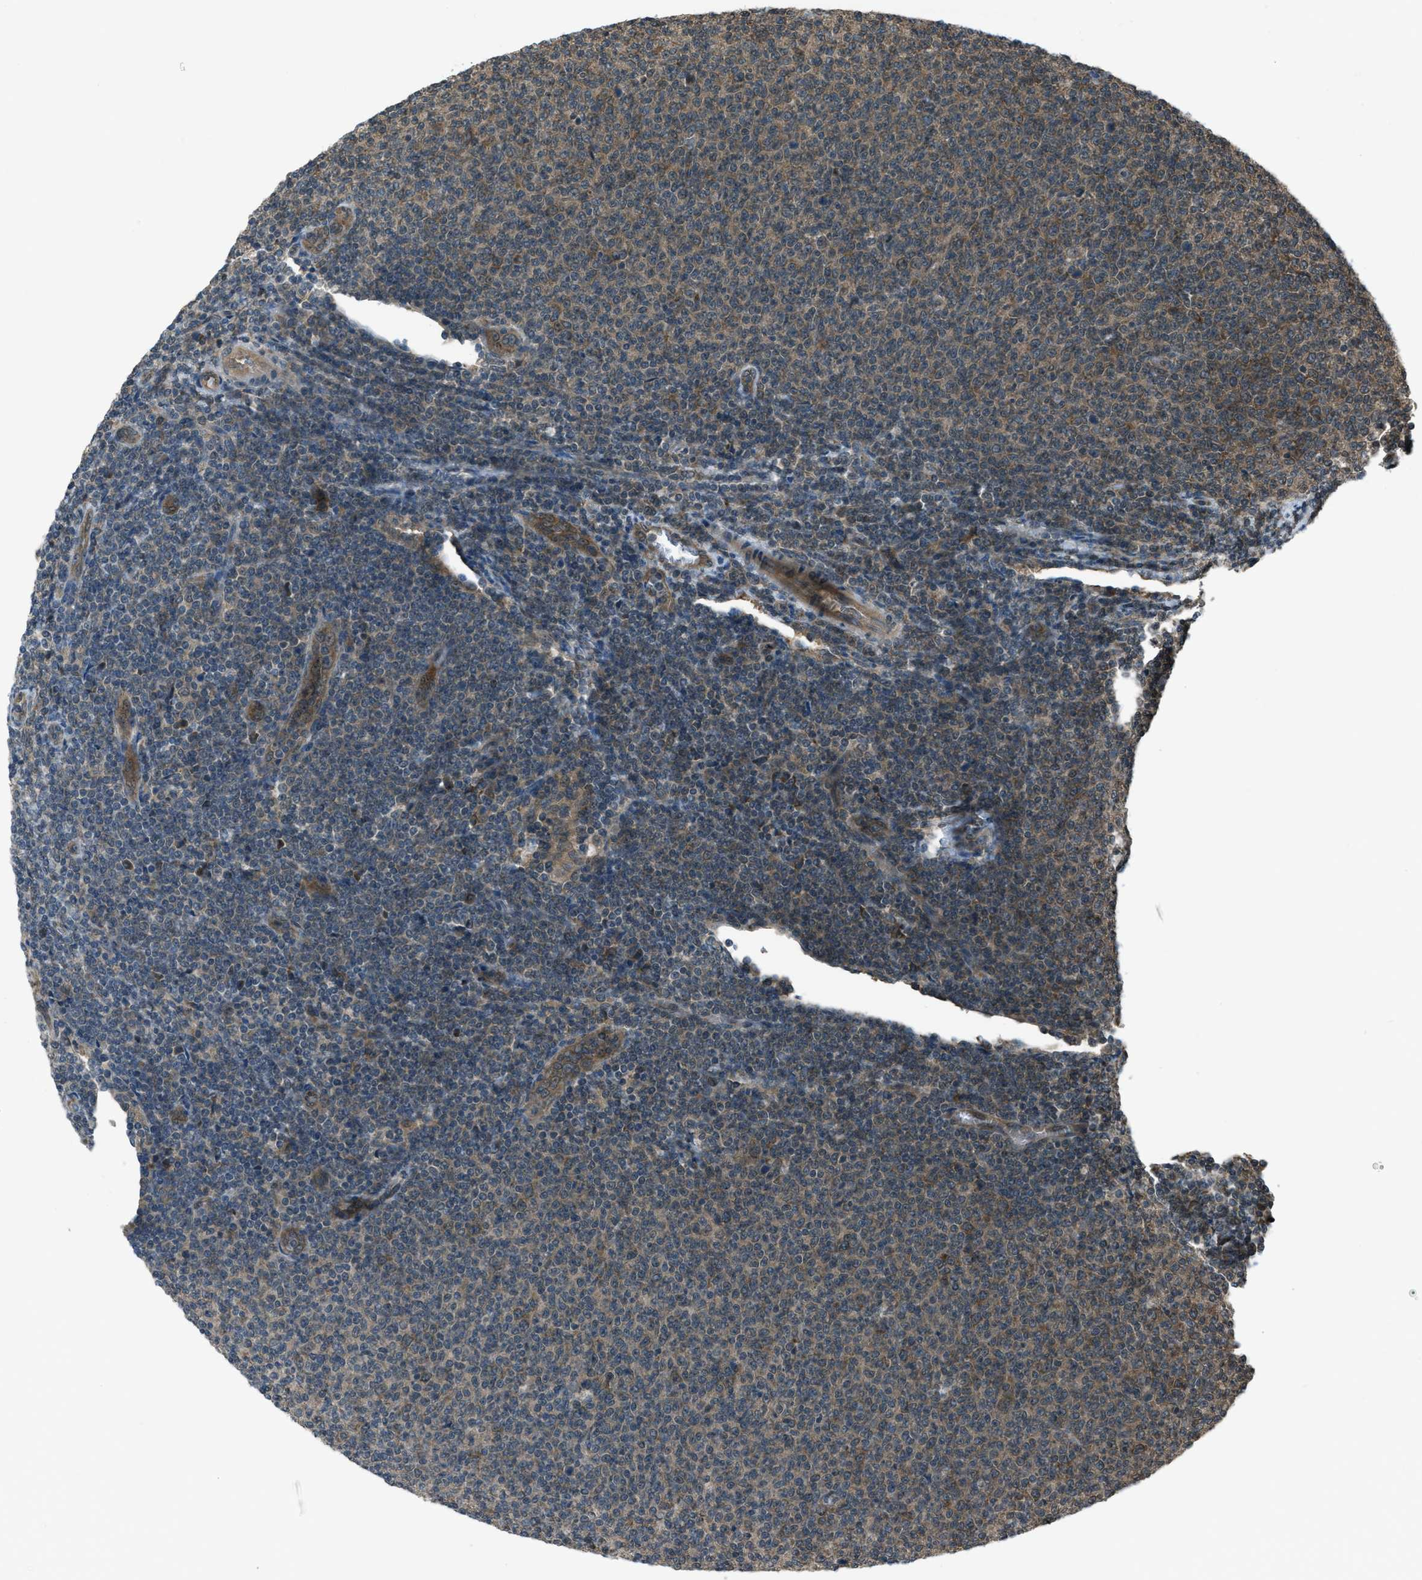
{"staining": {"intensity": "weak", "quantity": "<25%", "location": "cytoplasmic/membranous"}, "tissue": "lymphoma", "cell_type": "Tumor cells", "image_type": "cancer", "snomed": [{"axis": "morphology", "description": "Malignant lymphoma, non-Hodgkin's type, Low grade"}, {"axis": "topography", "description": "Lymph node"}], "caption": "This is an immunohistochemistry (IHC) image of human malignant lymphoma, non-Hodgkin's type (low-grade). There is no staining in tumor cells.", "gene": "ASAP2", "patient": {"sex": "male", "age": 66}}